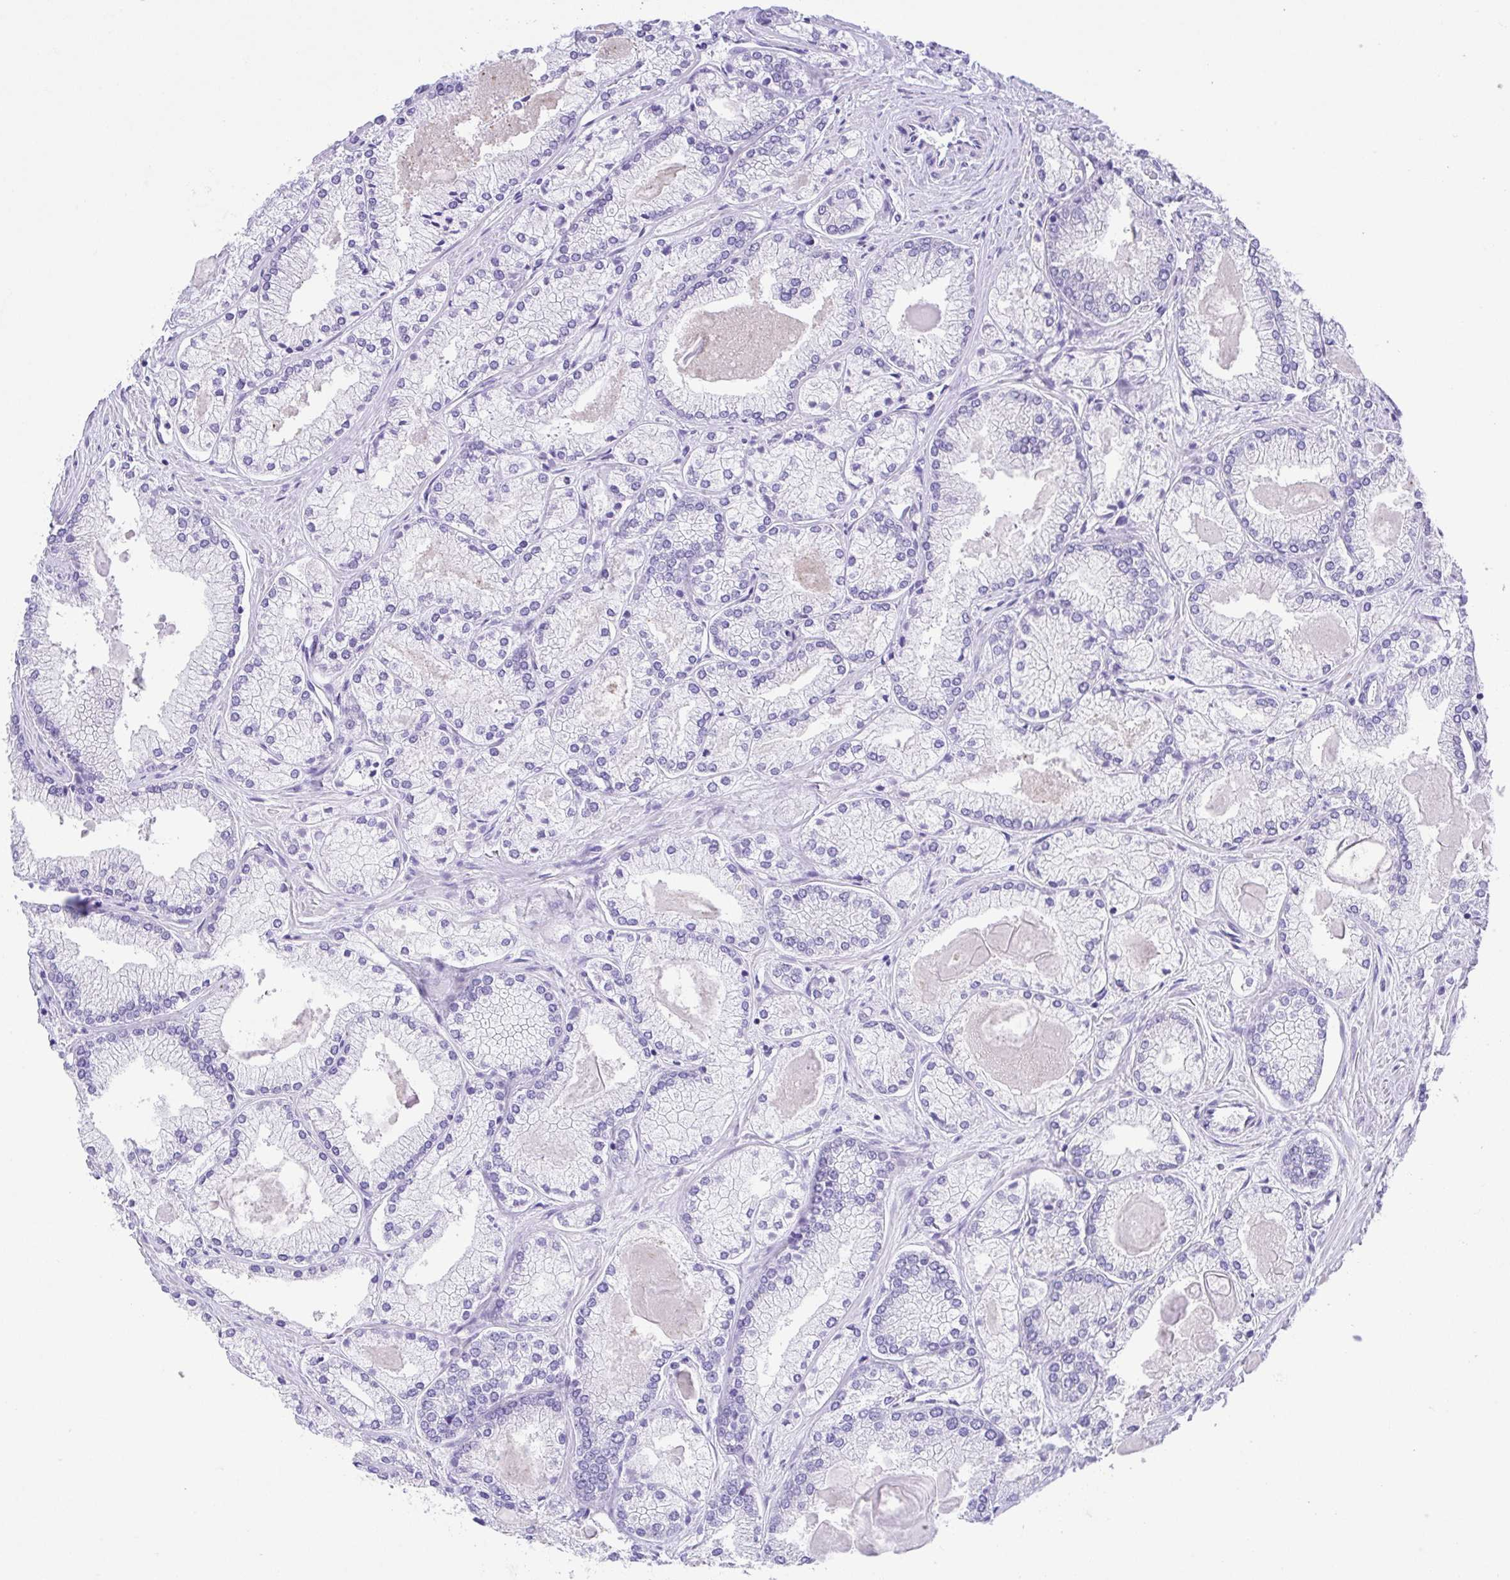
{"staining": {"intensity": "negative", "quantity": "none", "location": "none"}, "tissue": "prostate cancer", "cell_type": "Tumor cells", "image_type": "cancer", "snomed": [{"axis": "morphology", "description": "Adenocarcinoma, High grade"}, {"axis": "topography", "description": "Prostate"}], "caption": "IHC photomicrograph of neoplastic tissue: human prostate cancer stained with DAB reveals no significant protein expression in tumor cells.", "gene": "LUZP4", "patient": {"sex": "male", "age": 68}}